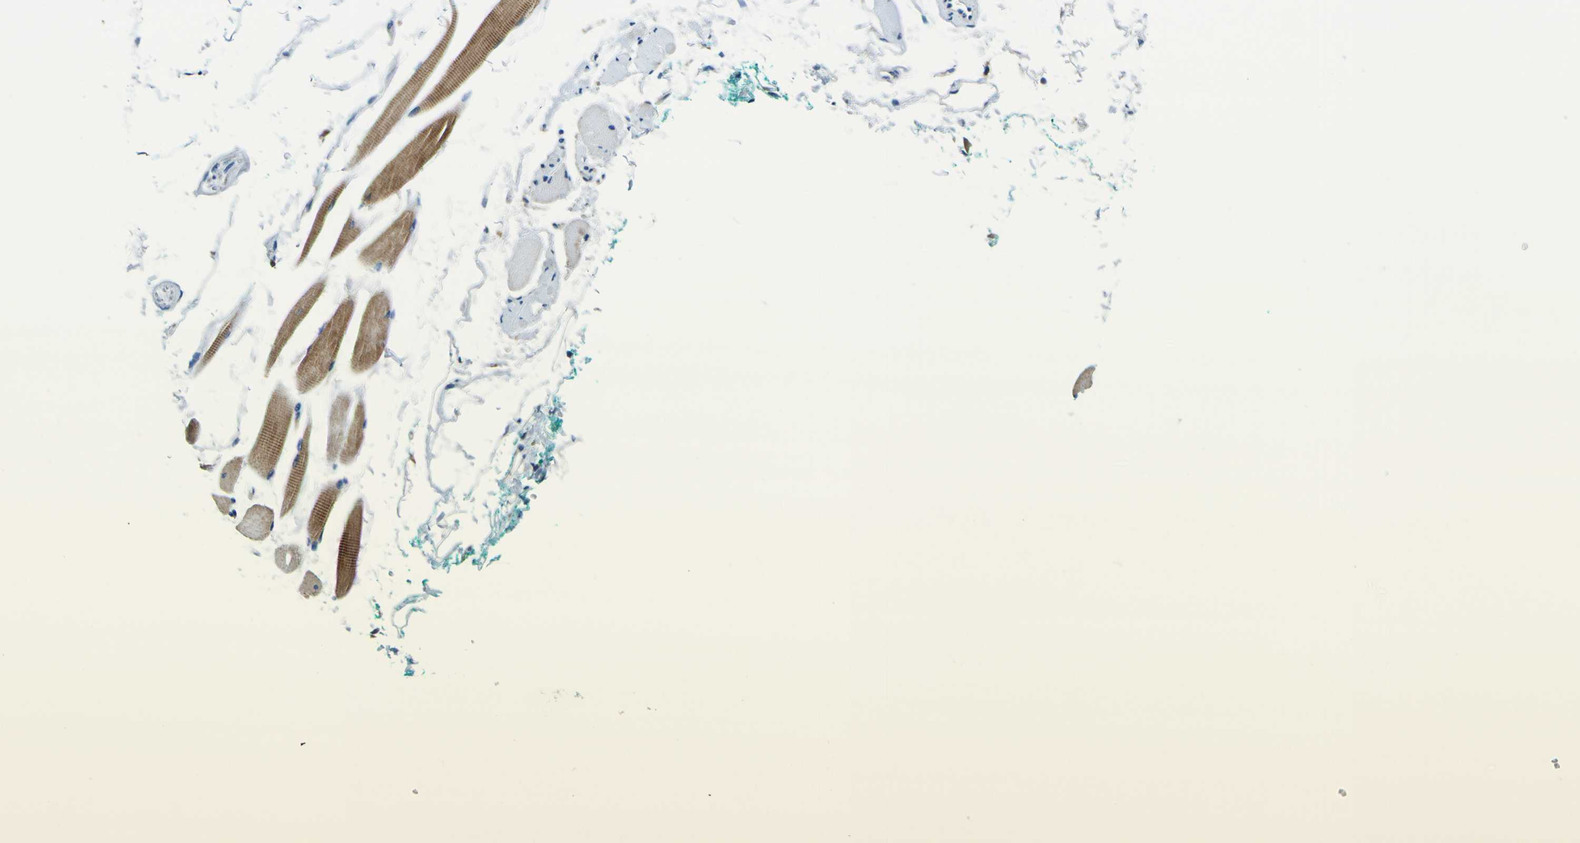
{"staining": {"intensity": "moderate", "quantity": "25%-75%", "location": "cytoplasmic/membranous"}, "tissue": "skeletal muscle", "cell_type": "Myocytes", "image_type": "normal", "snomed": [{"axis": "morphology", "description": "Normal tissue, NOS"}, {"axis": "topography", "description": "Skeletal muscle"}, {"axis": "topography", "description": "Oral tissue"}, {"axis": "topography", "description": "Peripheral nerve tissue"}], "caption": "A brown stain highlights moderate cytoplasmic/membranous positivity of a protein in myocytes of normal skeletal muscle.", "gene": "CLSTN1", "patient": {"sex": "female", "age": 84}}